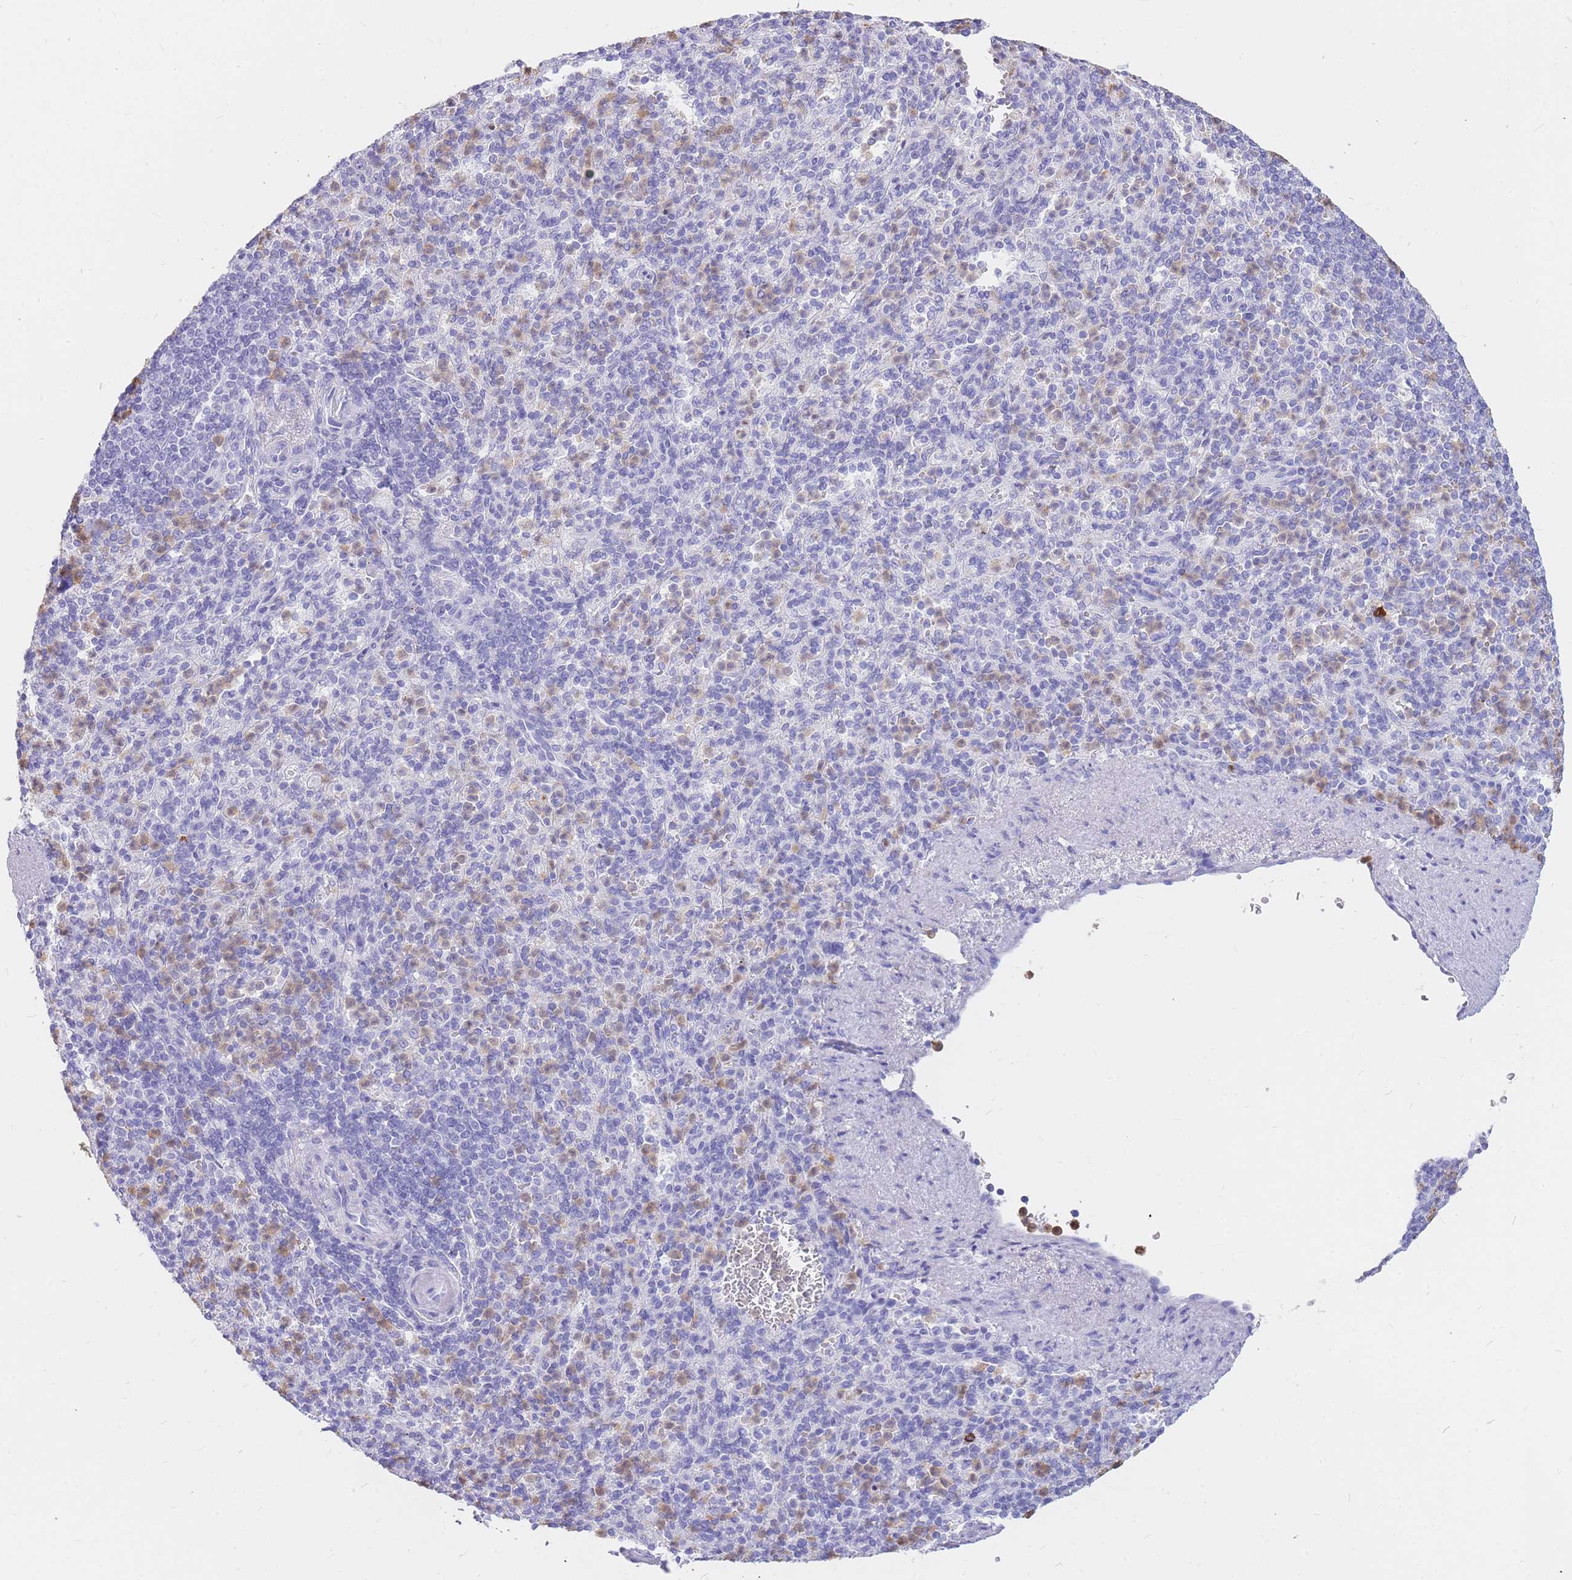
{"staining": {"intensity": "moderate", "quantity": "25%-75%", "location": "cytoplasmic/membranous,nuclear"}, "tissue": "spleen", "cell_type": "Cells in red pulp", "image_type": "normal", "snomed": [{"axis": "morphology", "description": "Normal tissue, NOS"}, {"axis": "topography", "description": "Spleen"}], "caption": "Protein expression analysis of benign human spleen reveals moderate cytoplasmic/membranous,nuclear expression in about 25%-75% of cells in red pulp. (Brightfield microscopy of DAB IHC at high magnification).", "gene": "HERC1", "patient": {"sex": "female", "age": 74}}